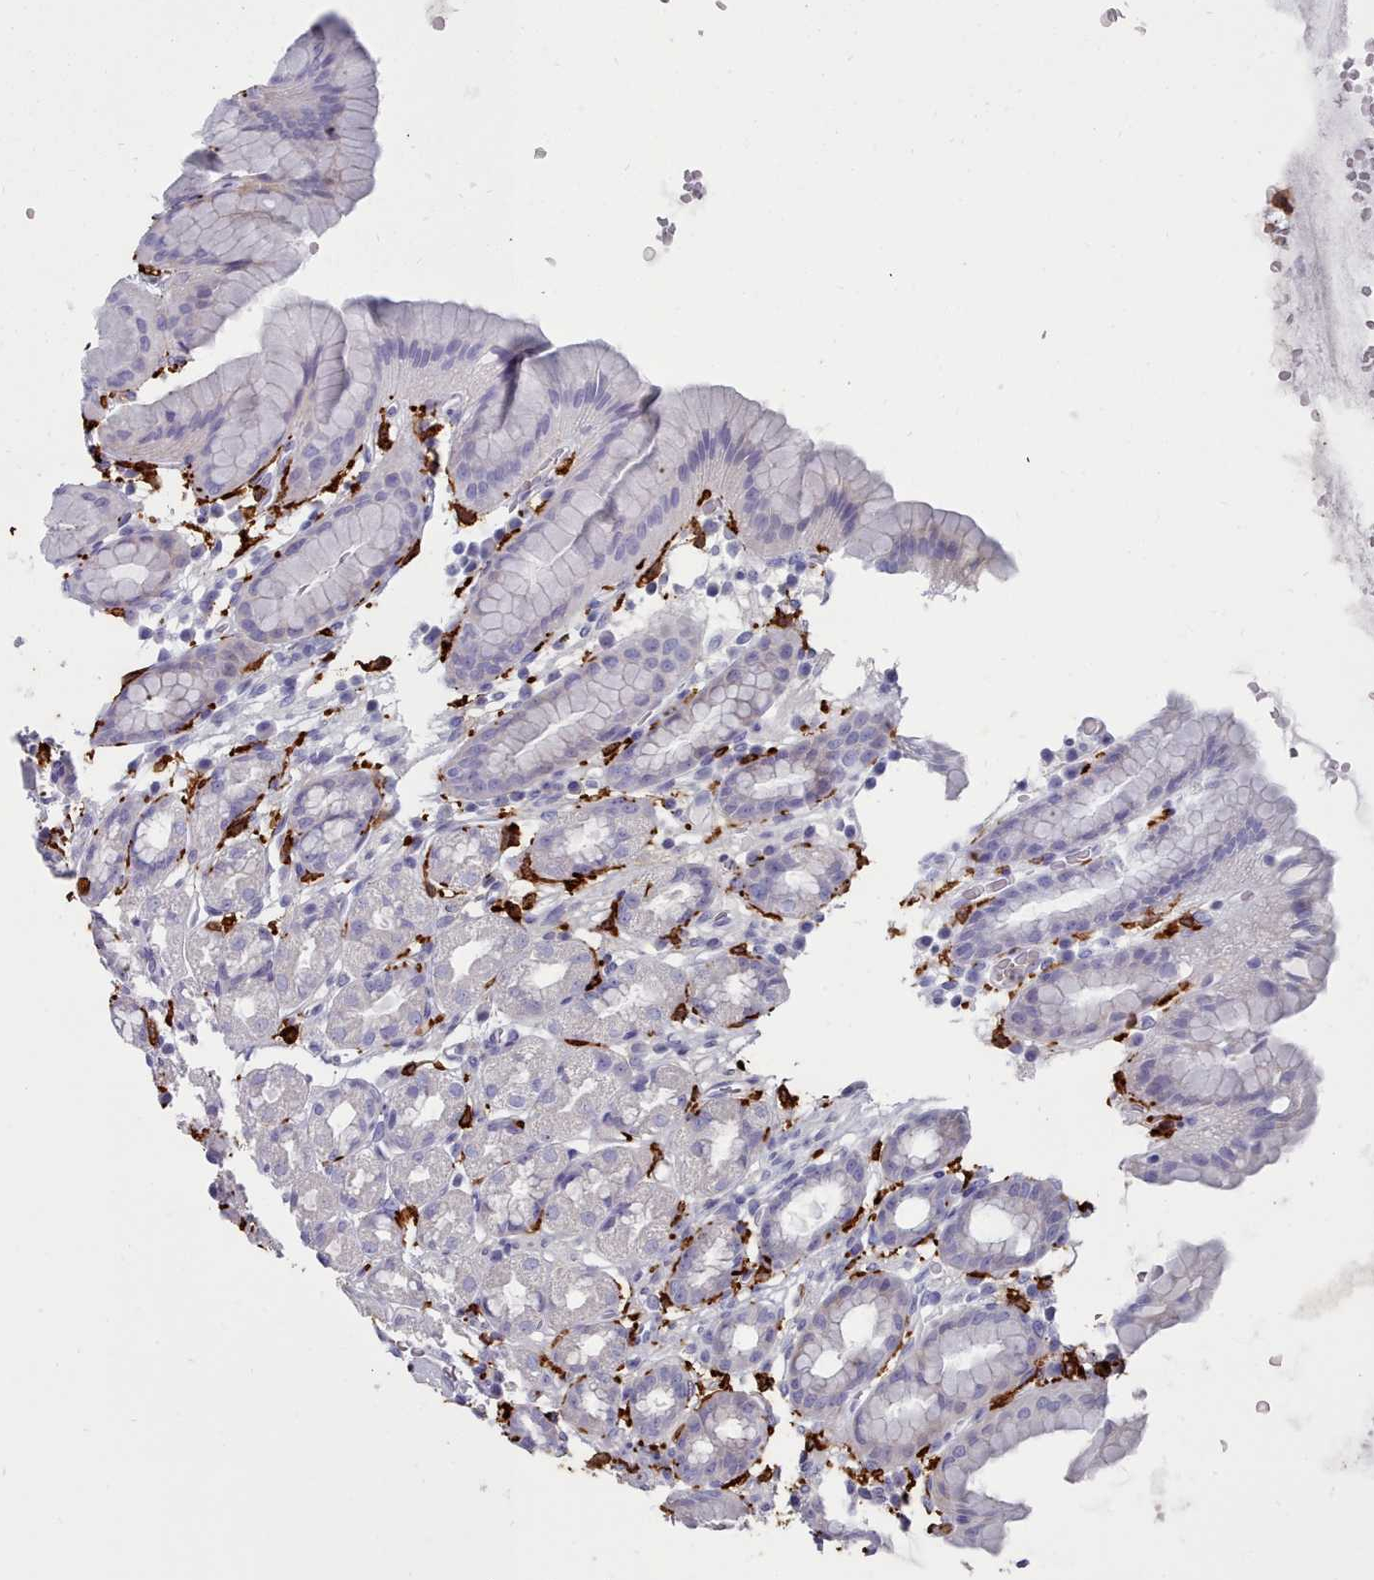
{"staining": {"intensity": "negative", "quantity": "none", "location": "none"}, "tissue": "stomach", "cell_type": "Glandular cells", "image_type": "normal", "snomed": [{"axis": "morphology", "description": "Normal tissue, NOS"}, {"axis": "topography", "description": "Stomach, upper"}, {"axis": "topography", "description": "Stomach, lower"}, {"axis": "topography", "description": "Small intestine"}], "caption": "Immunohistochemical staining of unremarkable human stomach reveals no significant staining in glandular cells. (IHC, brightfield microscopy, high magnification).", "gene": "AIF1", "patient": {"sex": "male", "age": 68}}